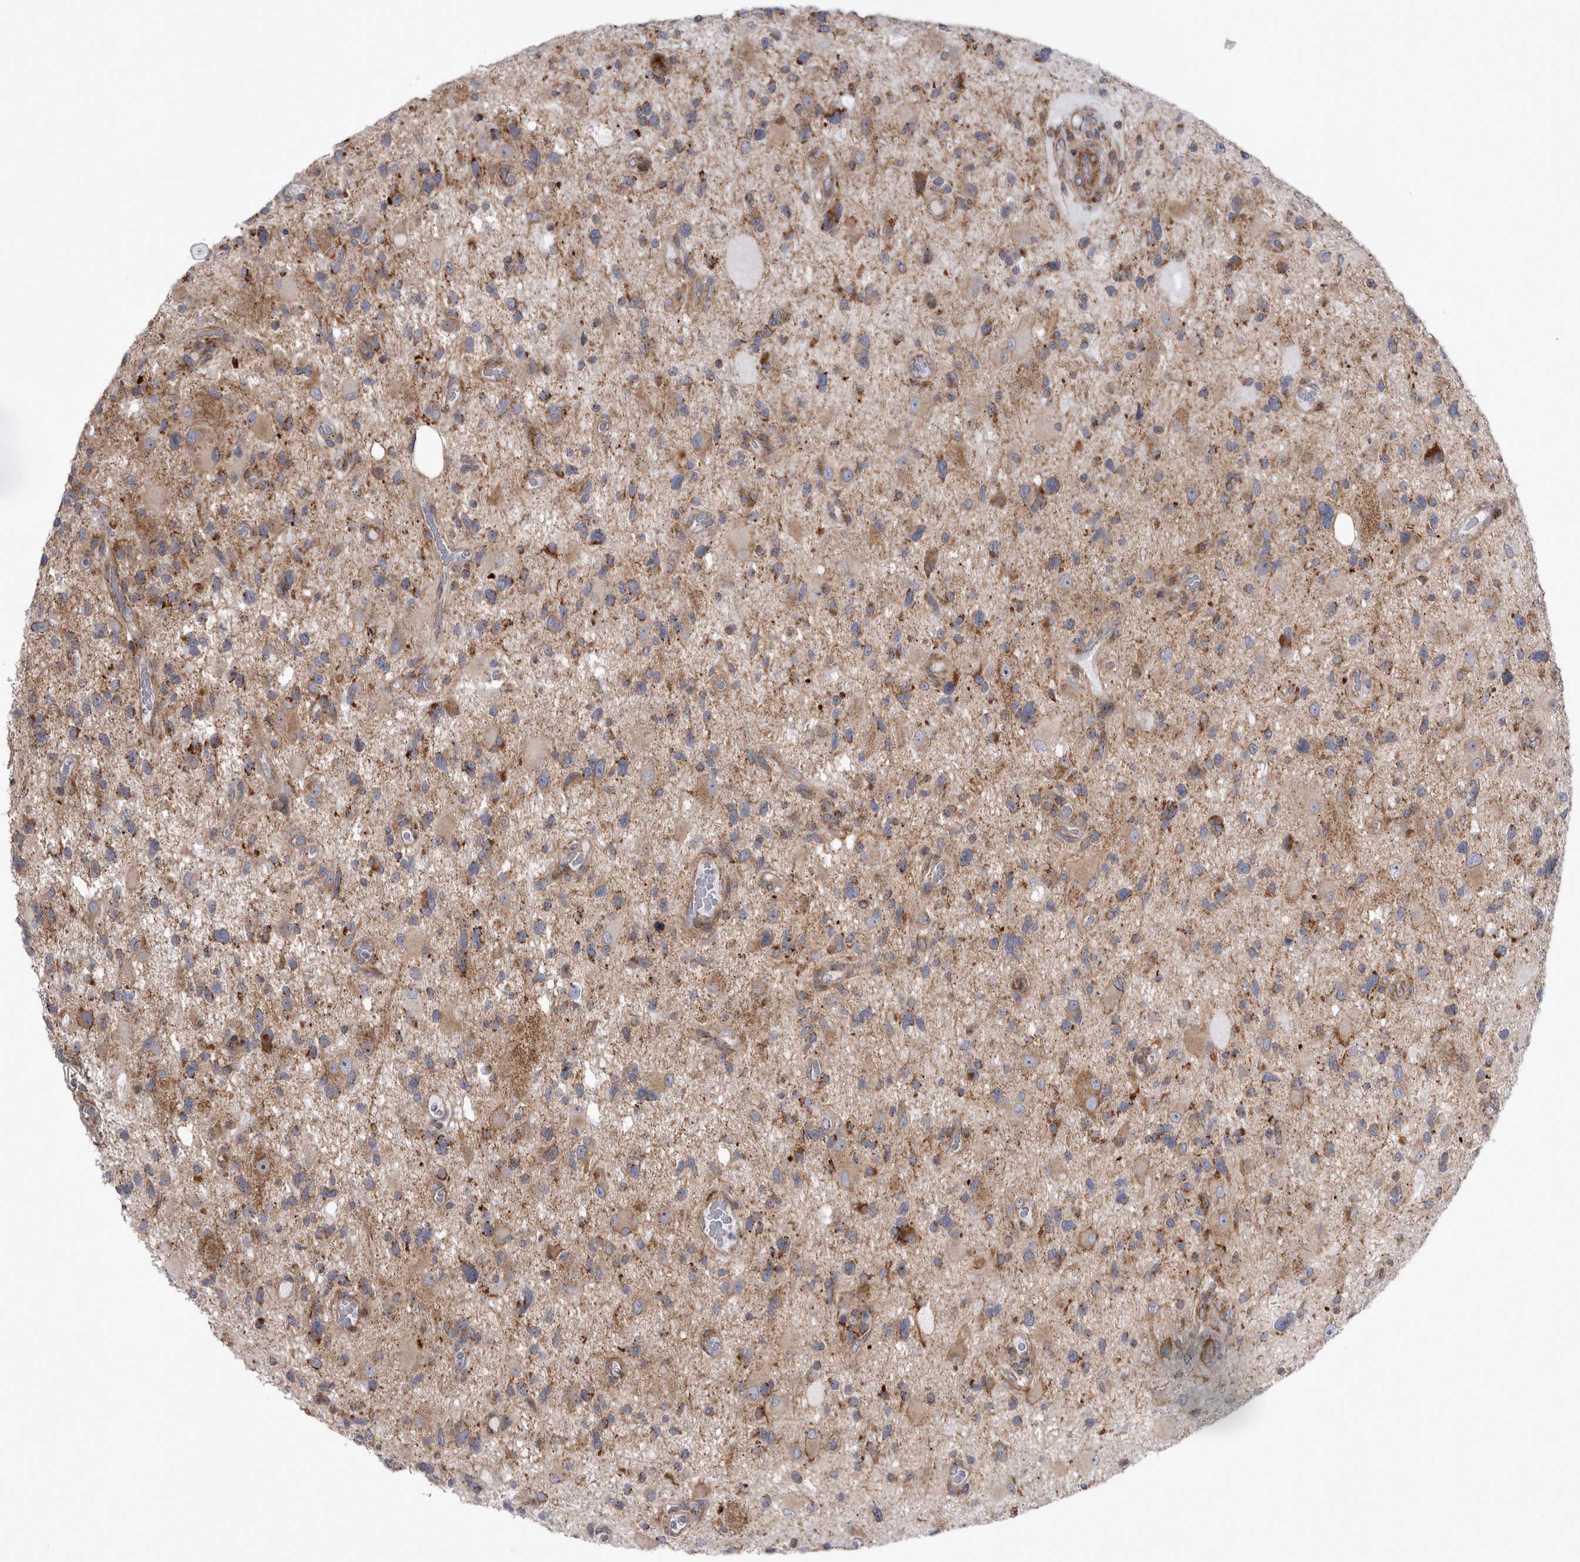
{"staining": {"intensity": "moderate", "quantity": ">75%", "location": "cytoplasmic/membranous"}, "tissue": "glioma", "cell_type": "Tumor cells", "image_type": "cancer", "snomed": [{"axis": "morphology", "description": "Glioma, malignant, High grade"}, {"axis": "topography", "description": "Brain"}], "caption": "The photomicrograph reveals immunohistochemical staining of glioma. There is moderate cytoplasmic/membranous expression is identified in about >75% of tumor cells.", "gene": "TSPOAP1", "patient": {"sex": "male", "age": 33}}